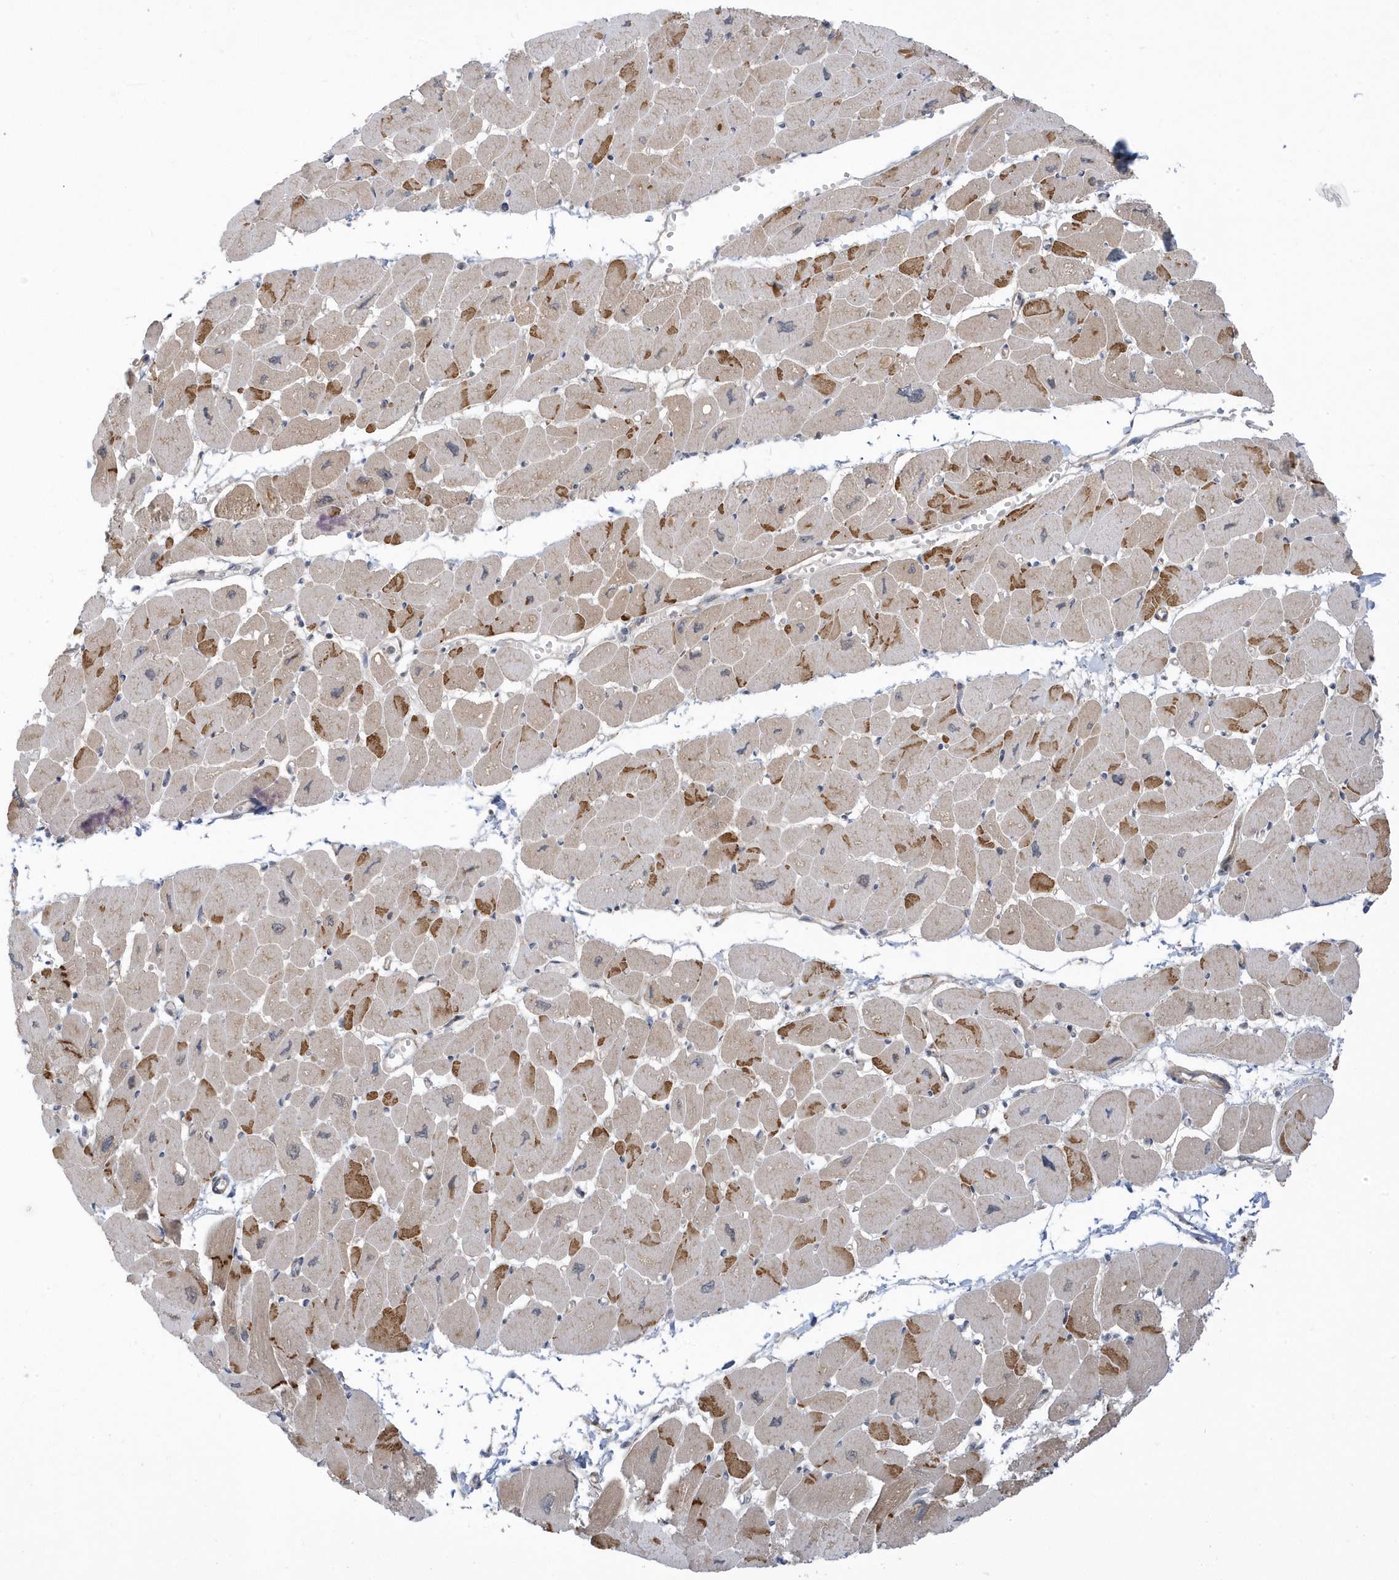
{"staining": {"intensity": "moderate", "quantity": "25%-75%", "location": "cytoplasmic/membranous,nuclear"}, "tissue": "heart muscle", "cell_type": "Cardiomyocytes", "image_type": "normal", "snomed": [{"axis": "morphology", "description": "Normal tissue, NOS"}, {"axis": "topography", "description": "Heart"}], "caption": "Brown immunohistochemical staining in normal heart muscle exhibits moderate cytoplasmic/membranous,nuclear positivity in approximately 25%-75% of cardiomyocytes.", "gene": "USP53", "patient": {"sex": "female", "age": 54}}